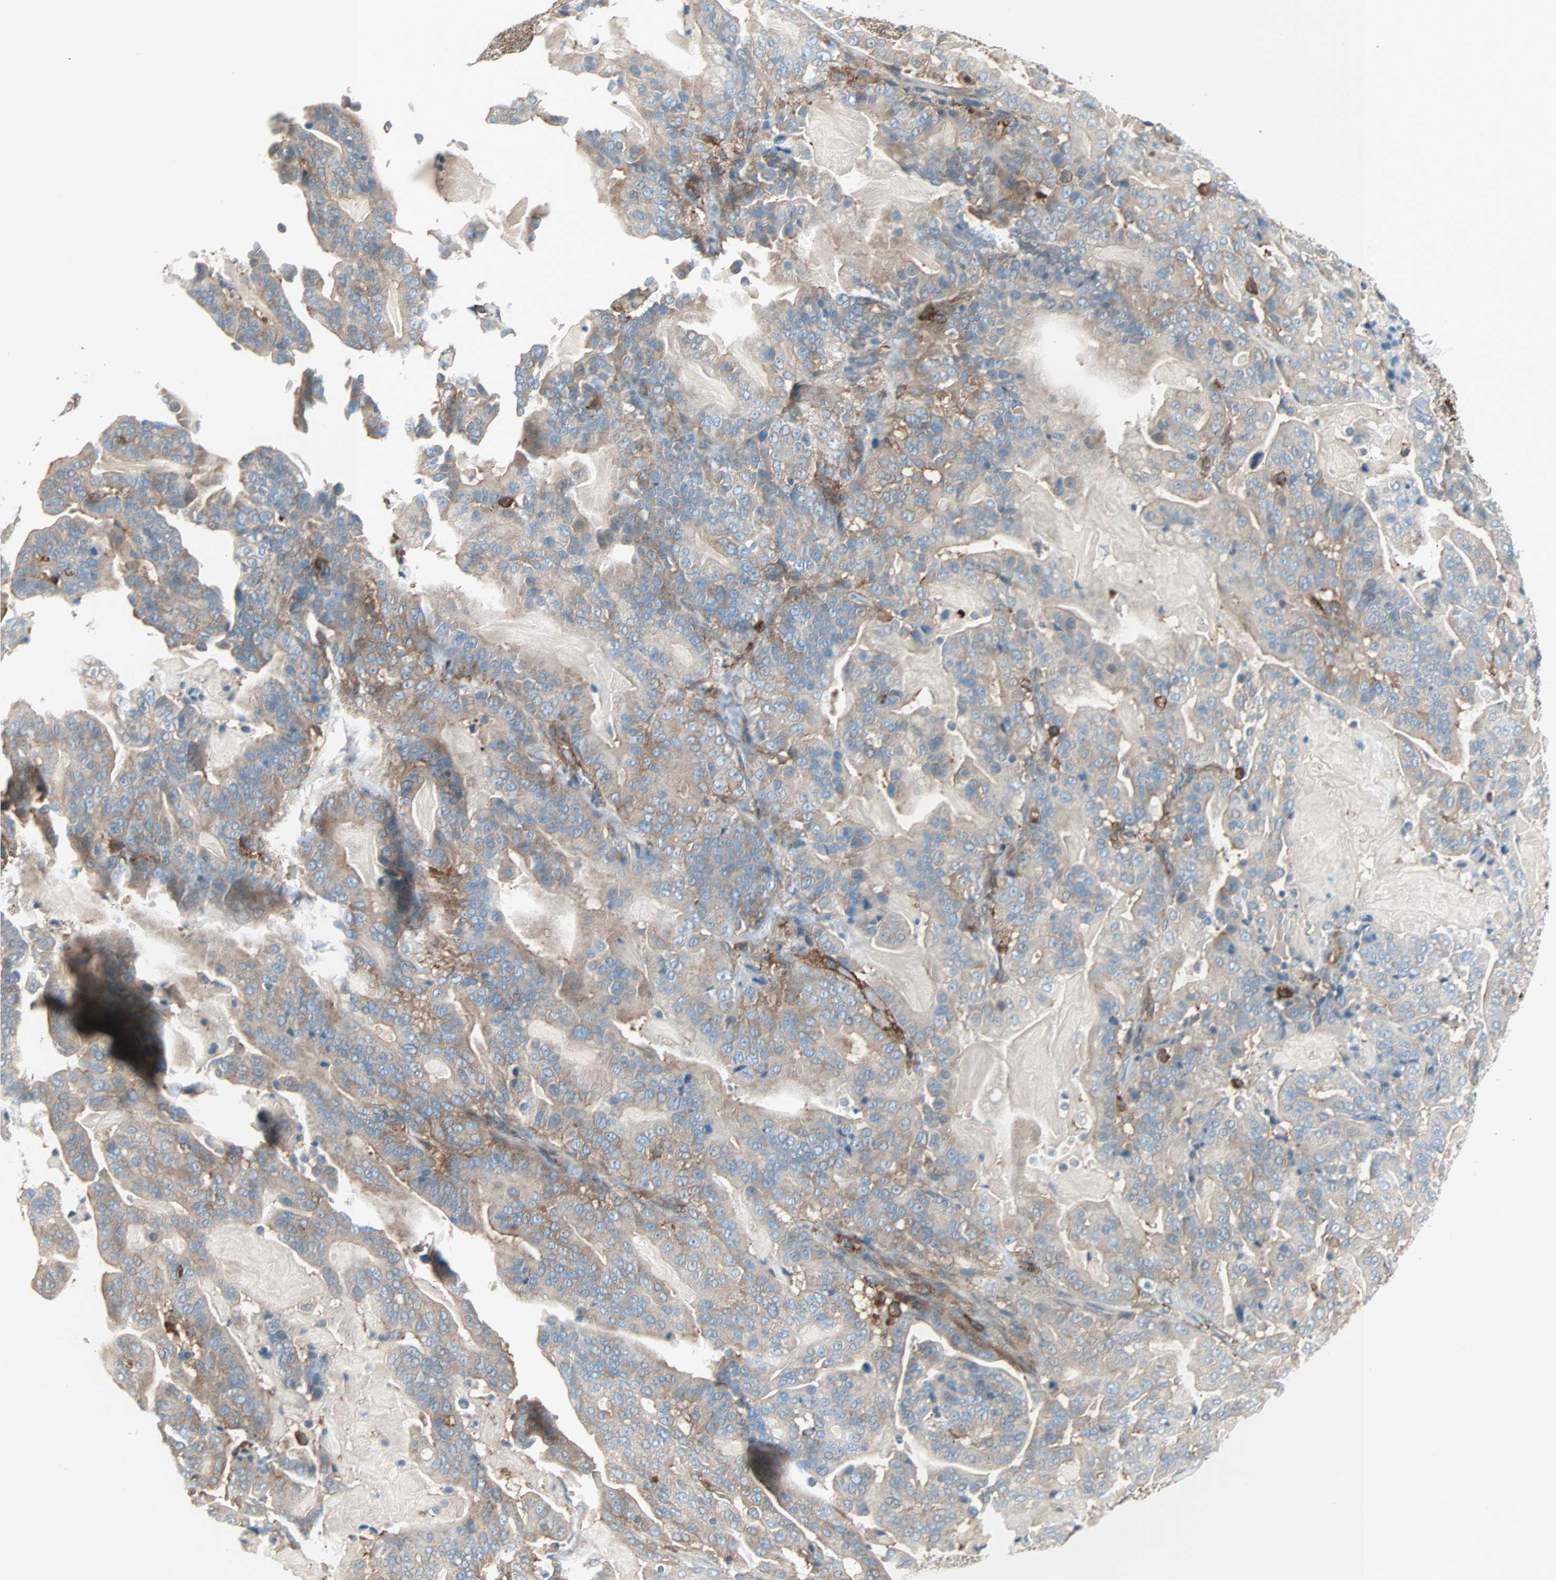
{"staining": {"intensity": "weak", "quantity": ">75%", "location": "cytoplasmic/membranous"}, "tissue": "pancreatic cancer", "cell_type": "Tumor cells", "image_type": "cancer", "snomed": [{"axis": "morphology", "description": "Adenocarcinoma, NOS"}, {"axis": "topography", "description": "Pancreas"}], "caption": "Immunohistochemistry image of pancreatic adenocarcinoma stained for a protein (brown), which displays low levels of weak cytoplasmic/membranous expression in about >75% of tumor cells.", "gene": "EPB41L2", "patient": {"sex": "male", "age": 63}}